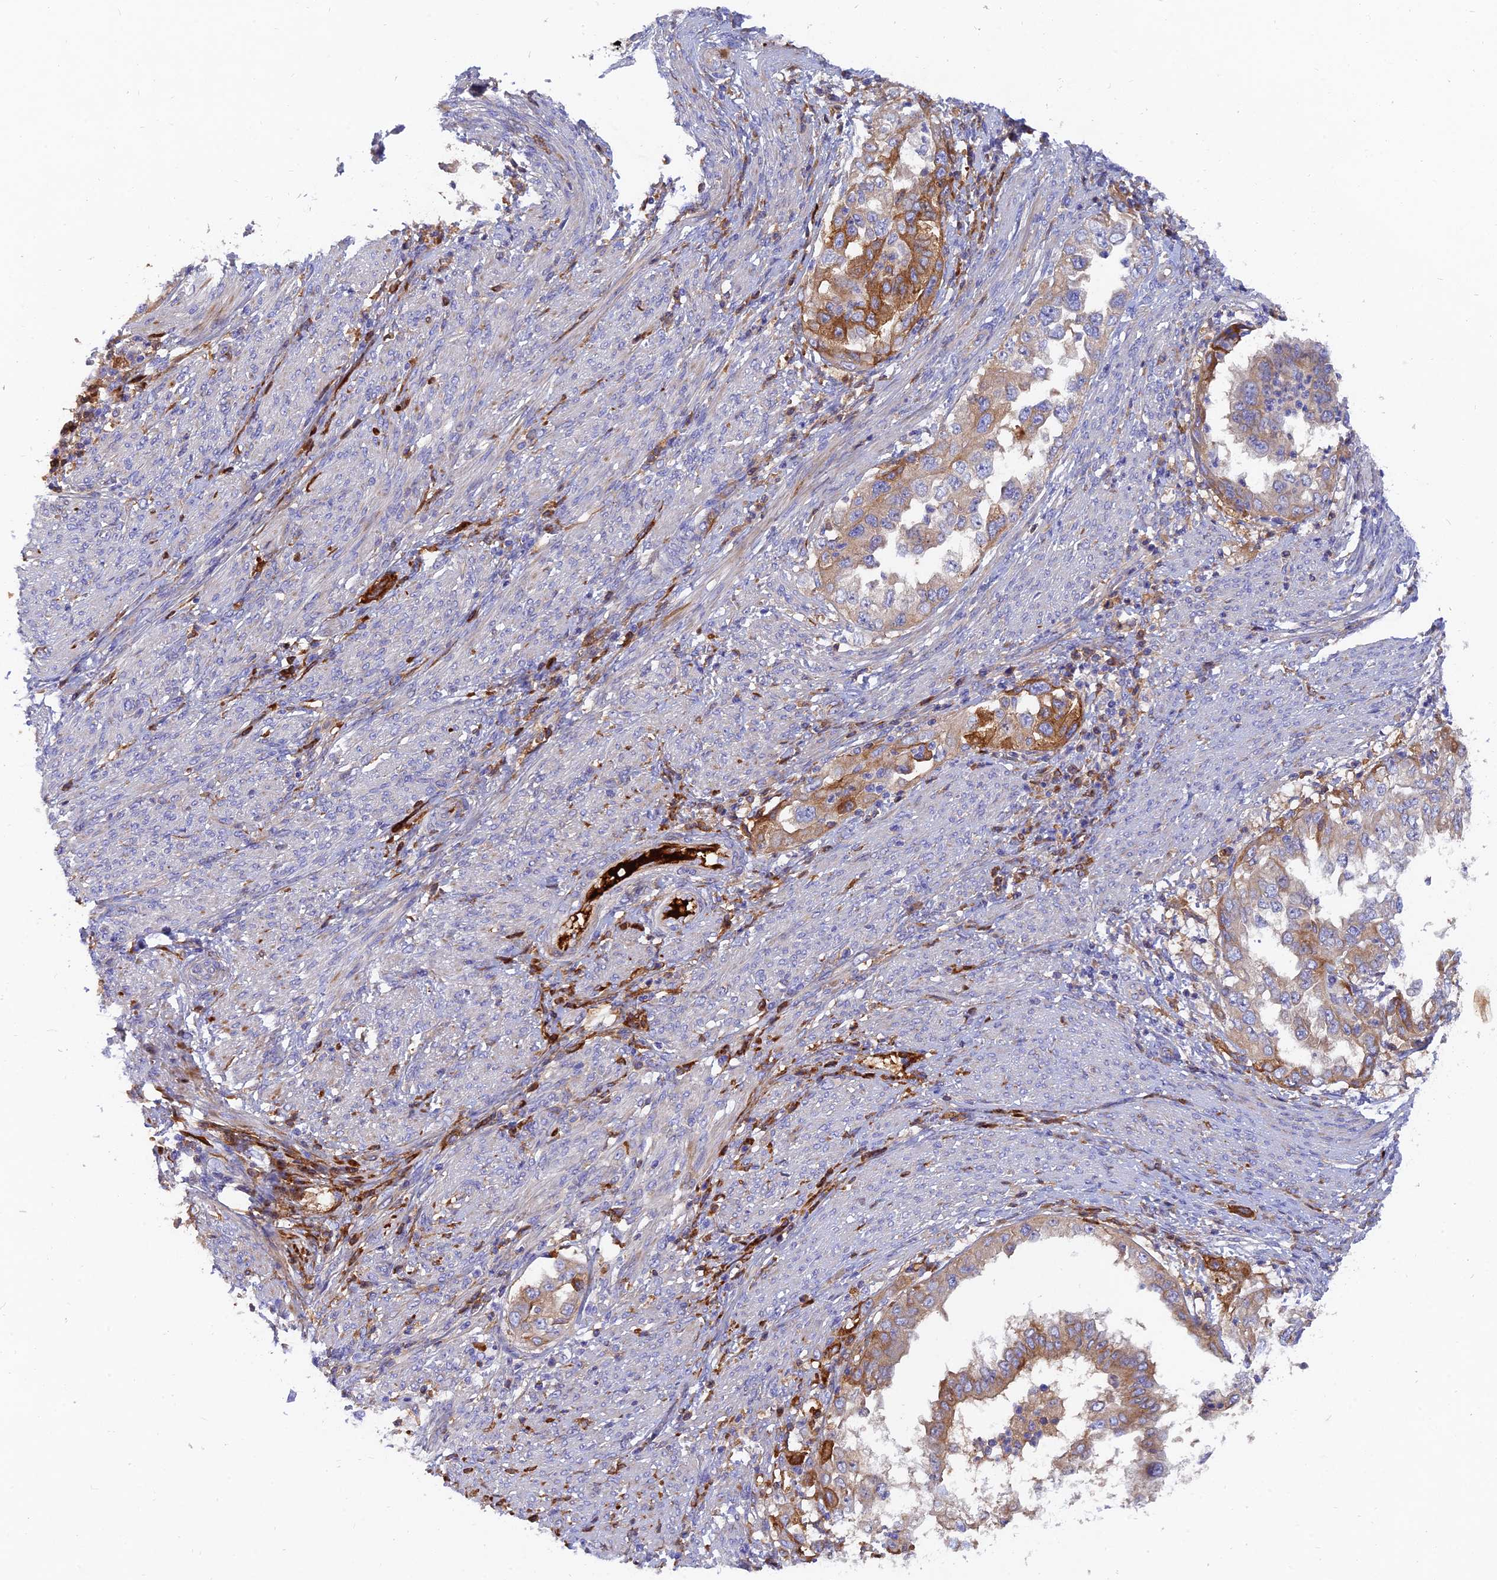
{"staining": {"intensity": "moderate", "quantity": "25%-75%", "location": "cytoplasmic/membranous"}, "tissue": "endometrial cancer", "cell_type": "Tumor cells", "image_type": "cancer", "snomed": [{"axis": "morphology", "description": "Adenocarcinoma, NOS"}, {"axis": "topography", "description": "Endometrium"}], "caption": "DAB immunohistochemical staining of human adenocarcinoma (endometrial) reveals moderate cytoplasmic/membranous protein expression in about 25%-75% of tumor cells.", "gene": "MROH1", "patient": {"sex": "female", "age": 85}}